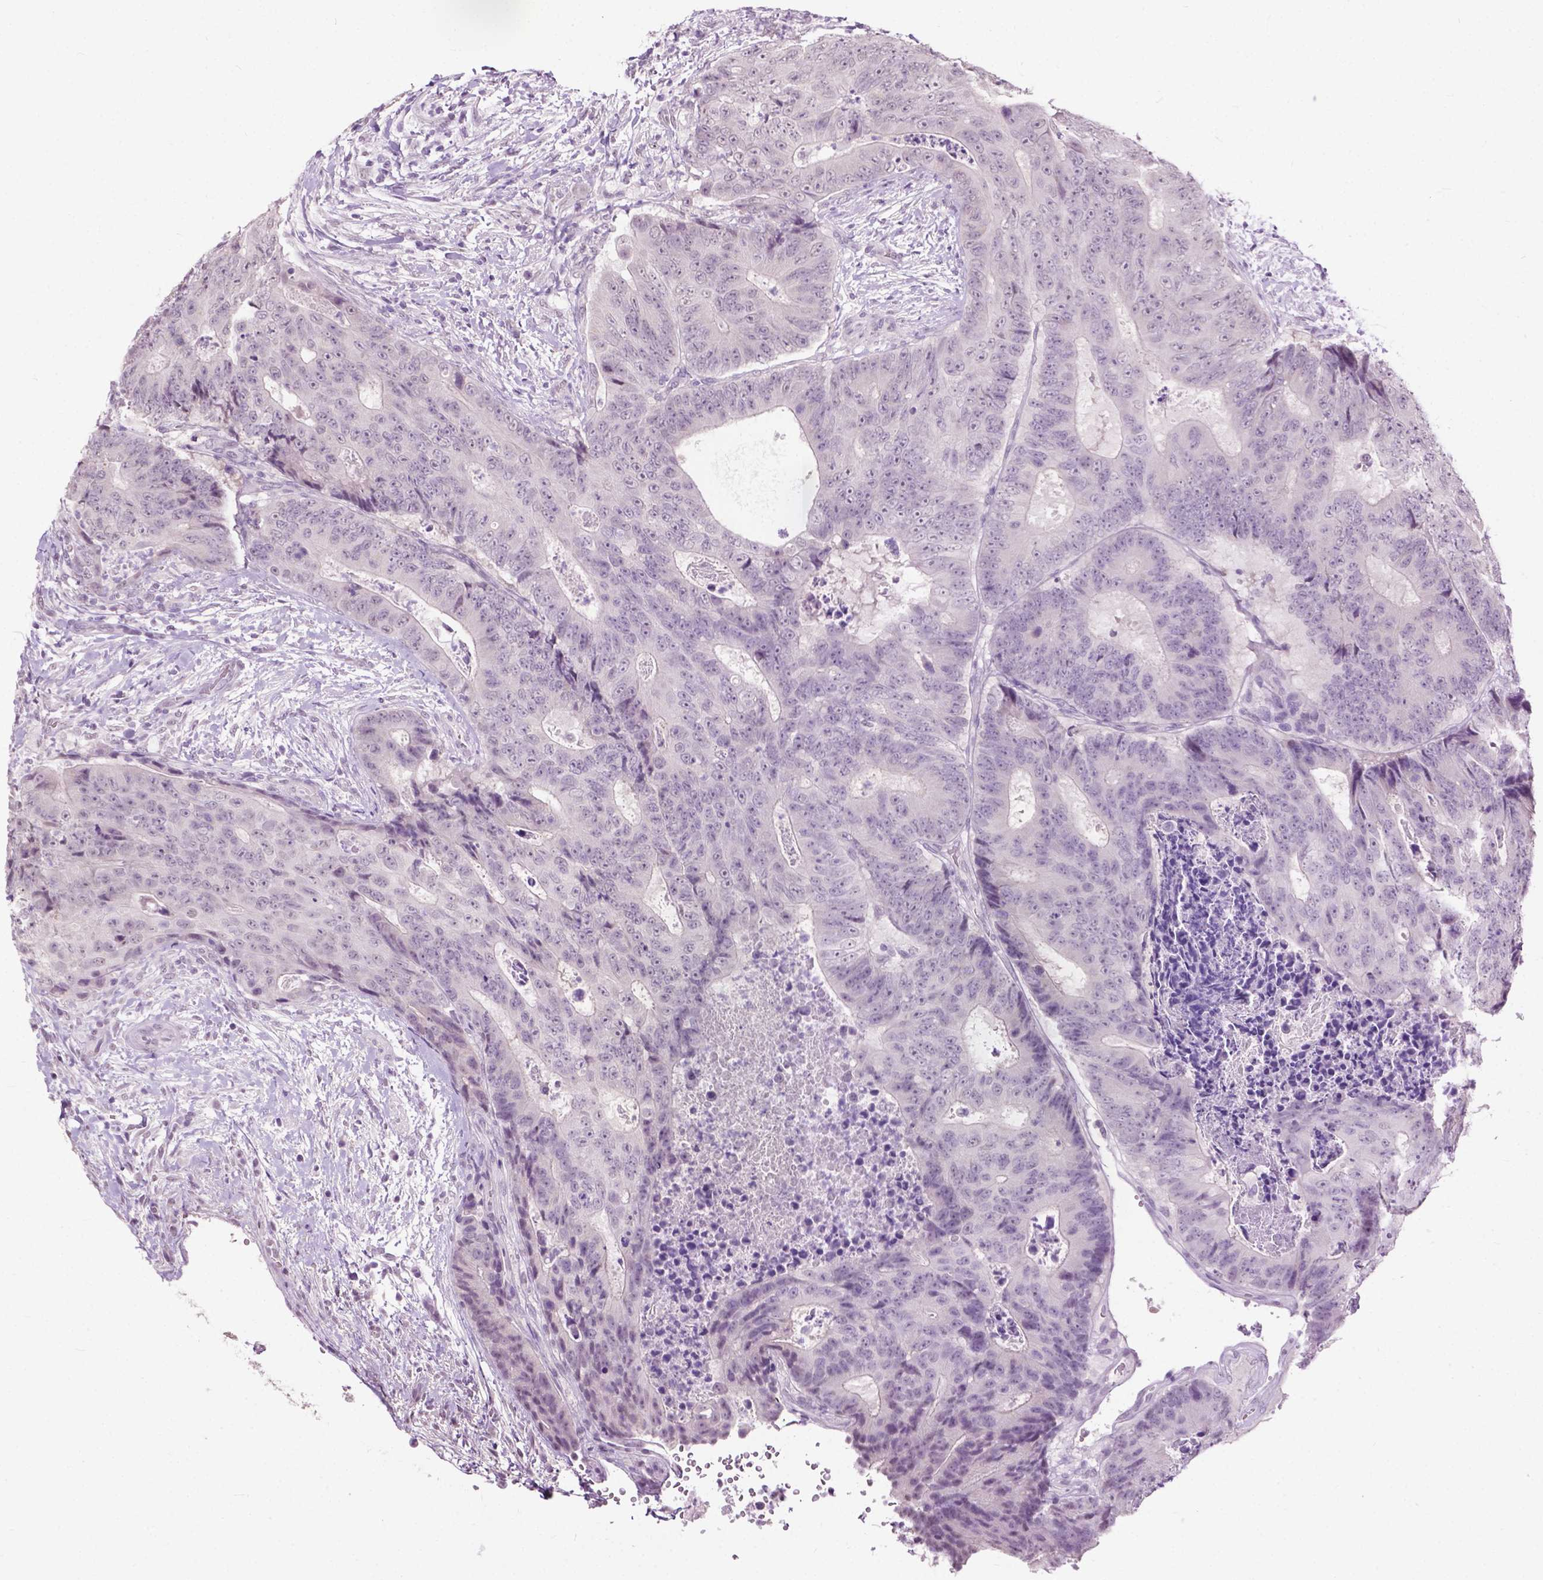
{"staining": {"intensity": "negative", "quantity": "none", "location": "none"}, "tissue": "colorectal cancer", "cell_type": "Tumor cells", "image_type": "cancer", "snomed": [{"axis": "morphology", "description": "Adenocarcinoma, NOS"}, {"axis": "topography", "description": "Colon"}], "caption": "Protein analysis of colorectal cancer (adenocarcinoma) exhibits no significant staining in tumor cells.", "gene": "GPR37L1", "patient": {"sex": "female", "age": 48}}